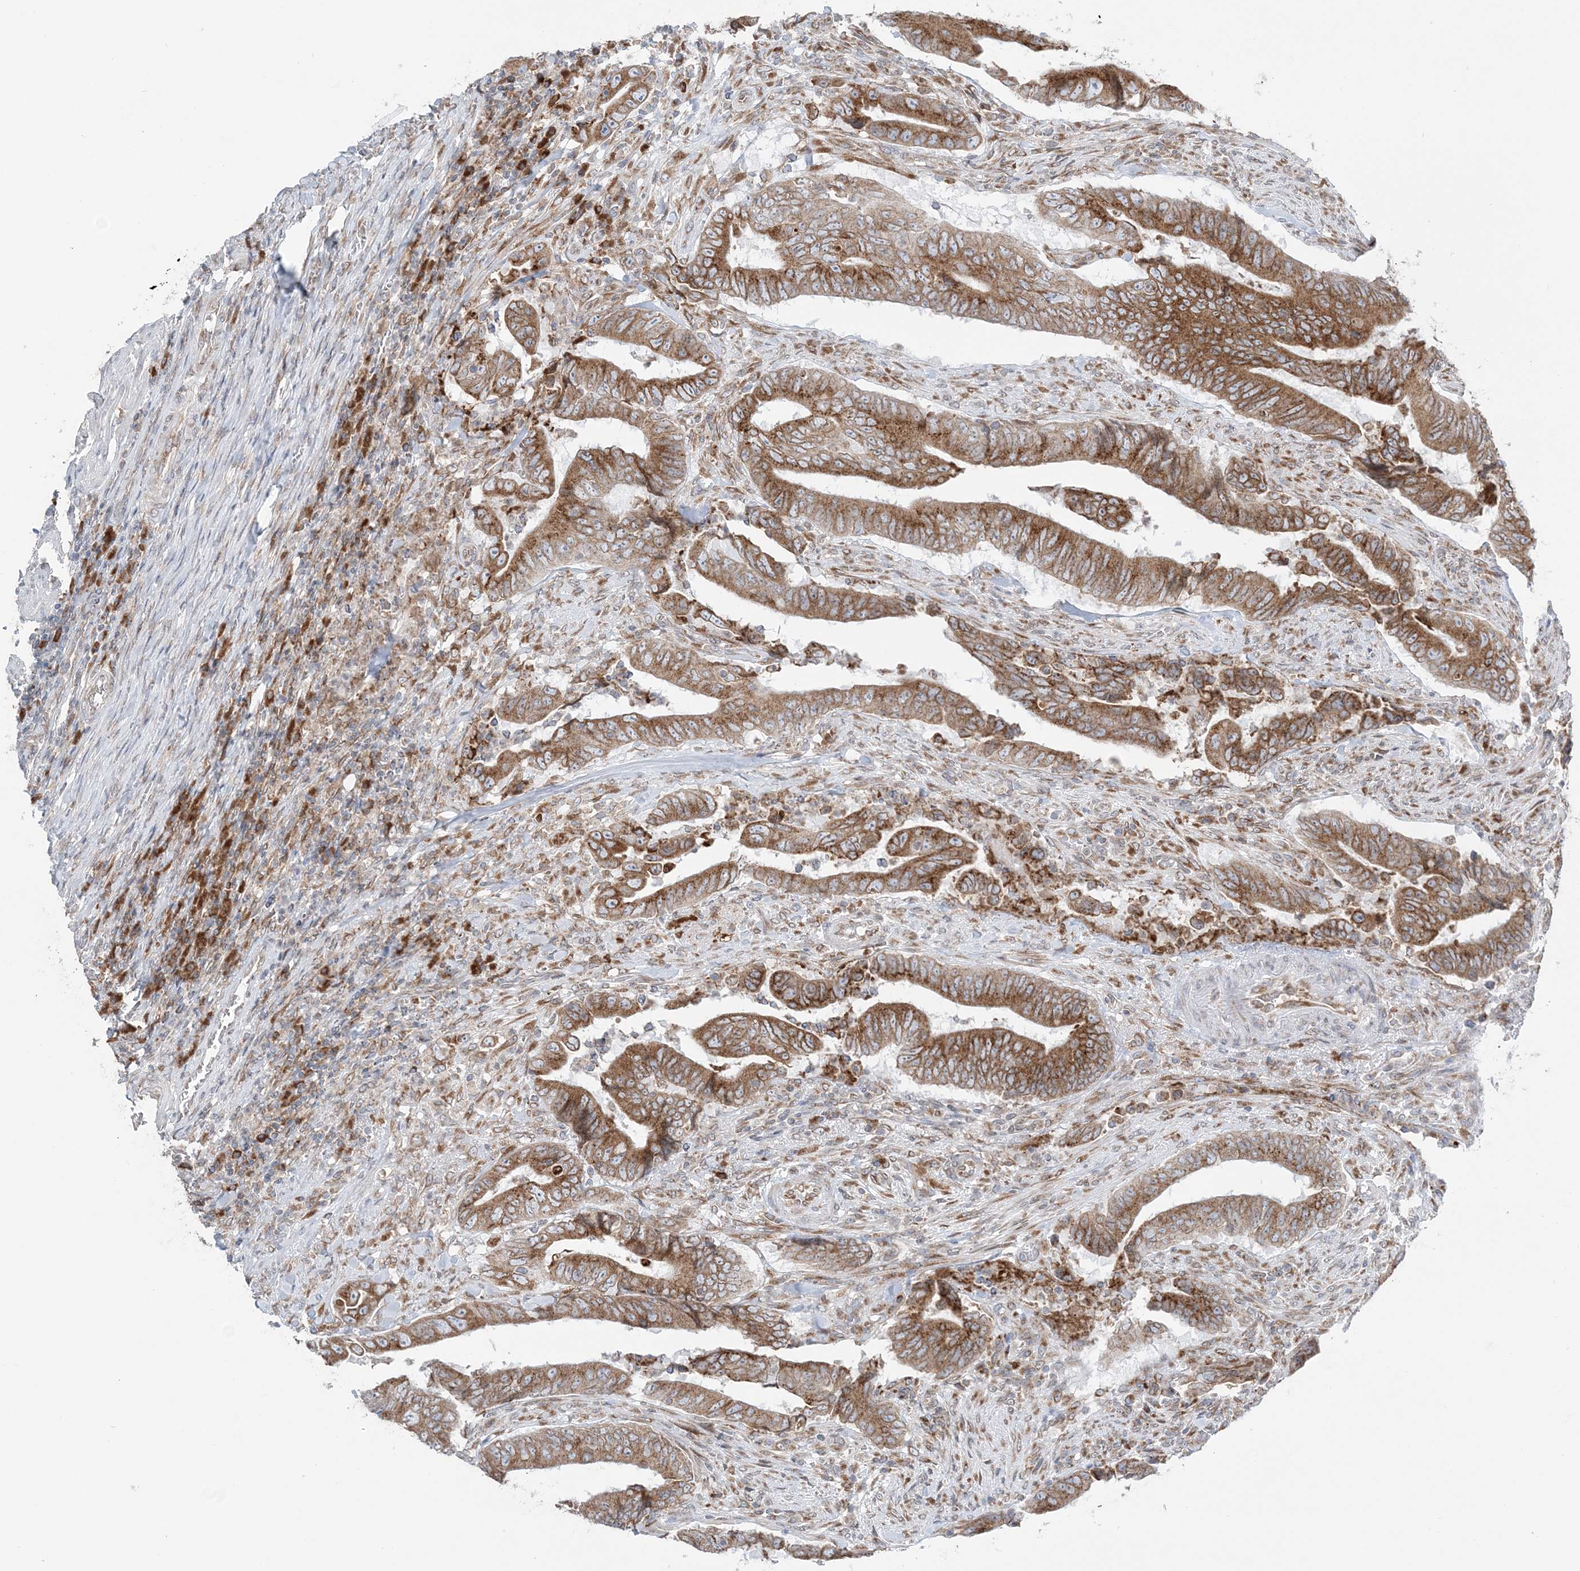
{"staining": {"intensity": "moderate", "quantity": ">75%", "location": "cytoplasmic/membranous"}, "tissue": "colorectal cancer", "cell_type": "Tumor cells", "image_type": "cancer", "snomed": [{"axis": "morphology", "description": "Normal tissue, NOS"}, {"axis": "morphology", "description": "Adenocarcinoma, NOS"}, {"axis": "topography", "description": "Colon"}], "caption": "Protein staining demonstrates moderate cytoplasmic/membranous positivity in approximately >75% of tumor cells in colorectal adenocarcinoma.", "gene": "TMED10", "patient": {"sex": "male", "age": 56}}